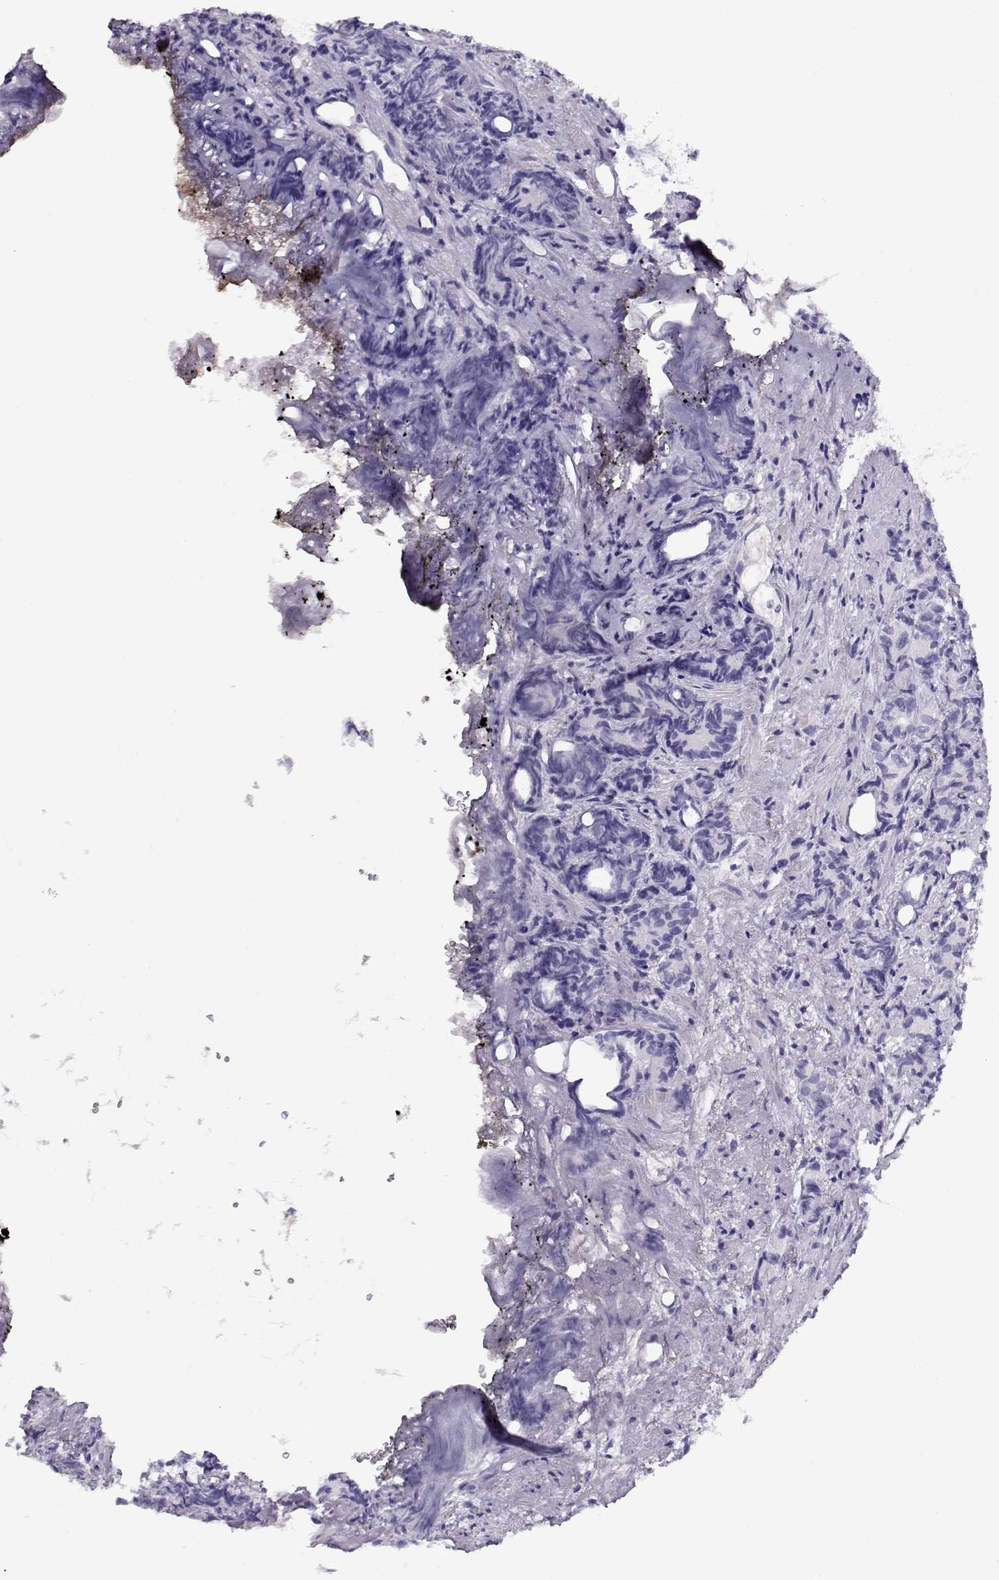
{"staining": {"intensity": "negative", "quantity": "none", "location": "none"}, "tissue": "prostate cancer", "cell_type": "Tumor cells", "image_type": "cancer", "snomed": [{"axis": "morphology", "description": "Adenocarcinoma, High grade"}, {"axis": "topography", "description": "Prostate"}], "caption": "Tumor cells show no significant positivity in prostate high-grade adenocarcinoma.", "gene": "CRX", "patient": {"sex": "male", "age": 84}}